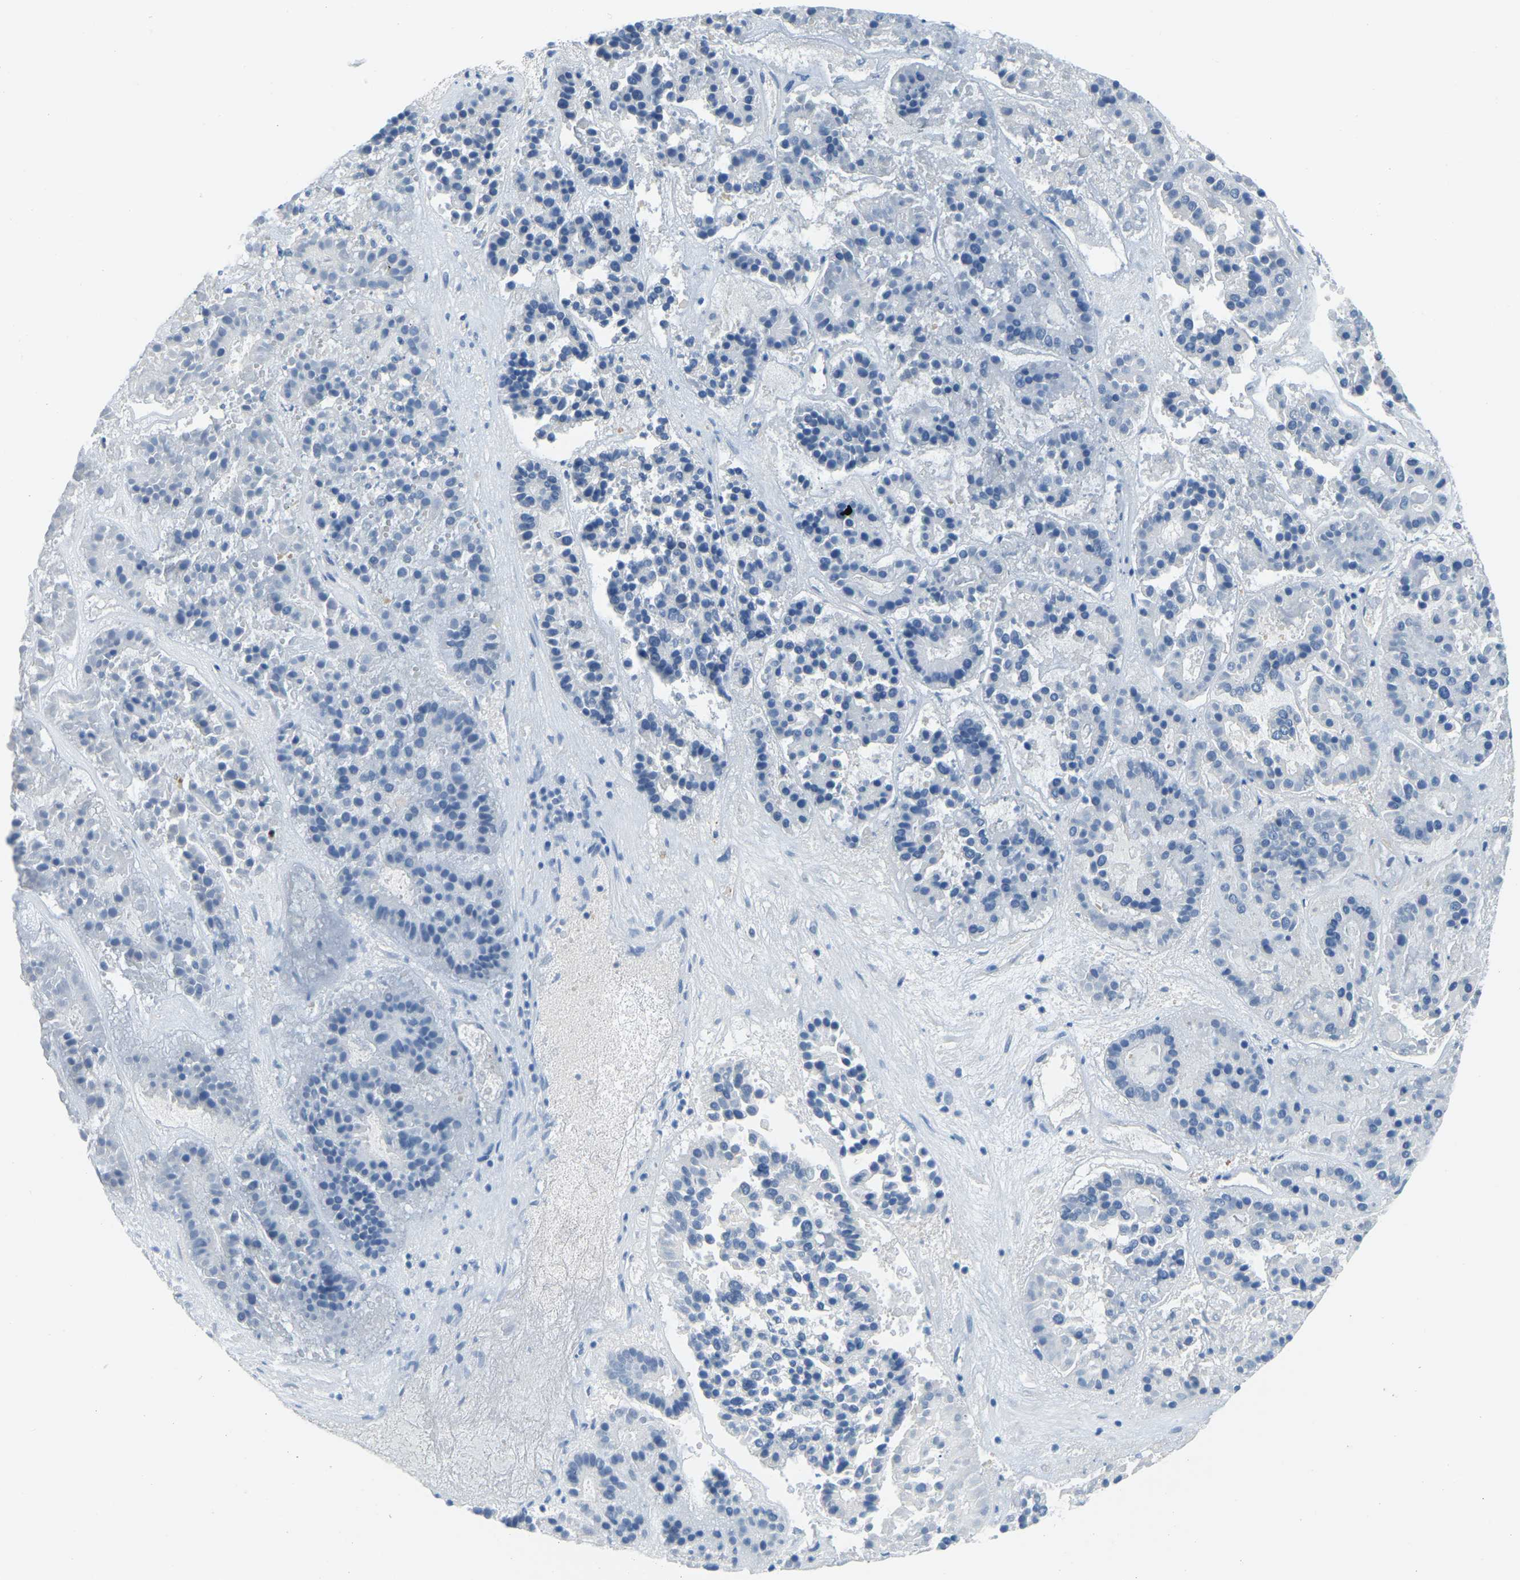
{"staining": {"intensity": "negative", "quantity": "none", "location": "none"}, "tissue": "pancreatic cancer", "cell_type": "Tumor cells", "image_type": "cancer", "snomed": [{"axis": "morphology", "description": "Adenocarcinoma, NOS"}, {"axis": "topography", "description": "Pancreas"}], "caption": "This is an immunohistochemistry image of adenocarcinoma (pancreatic). There is no positivity in tumor cells.", "gene": "NME8", "patient": {"sex": "male", "age": 50}}